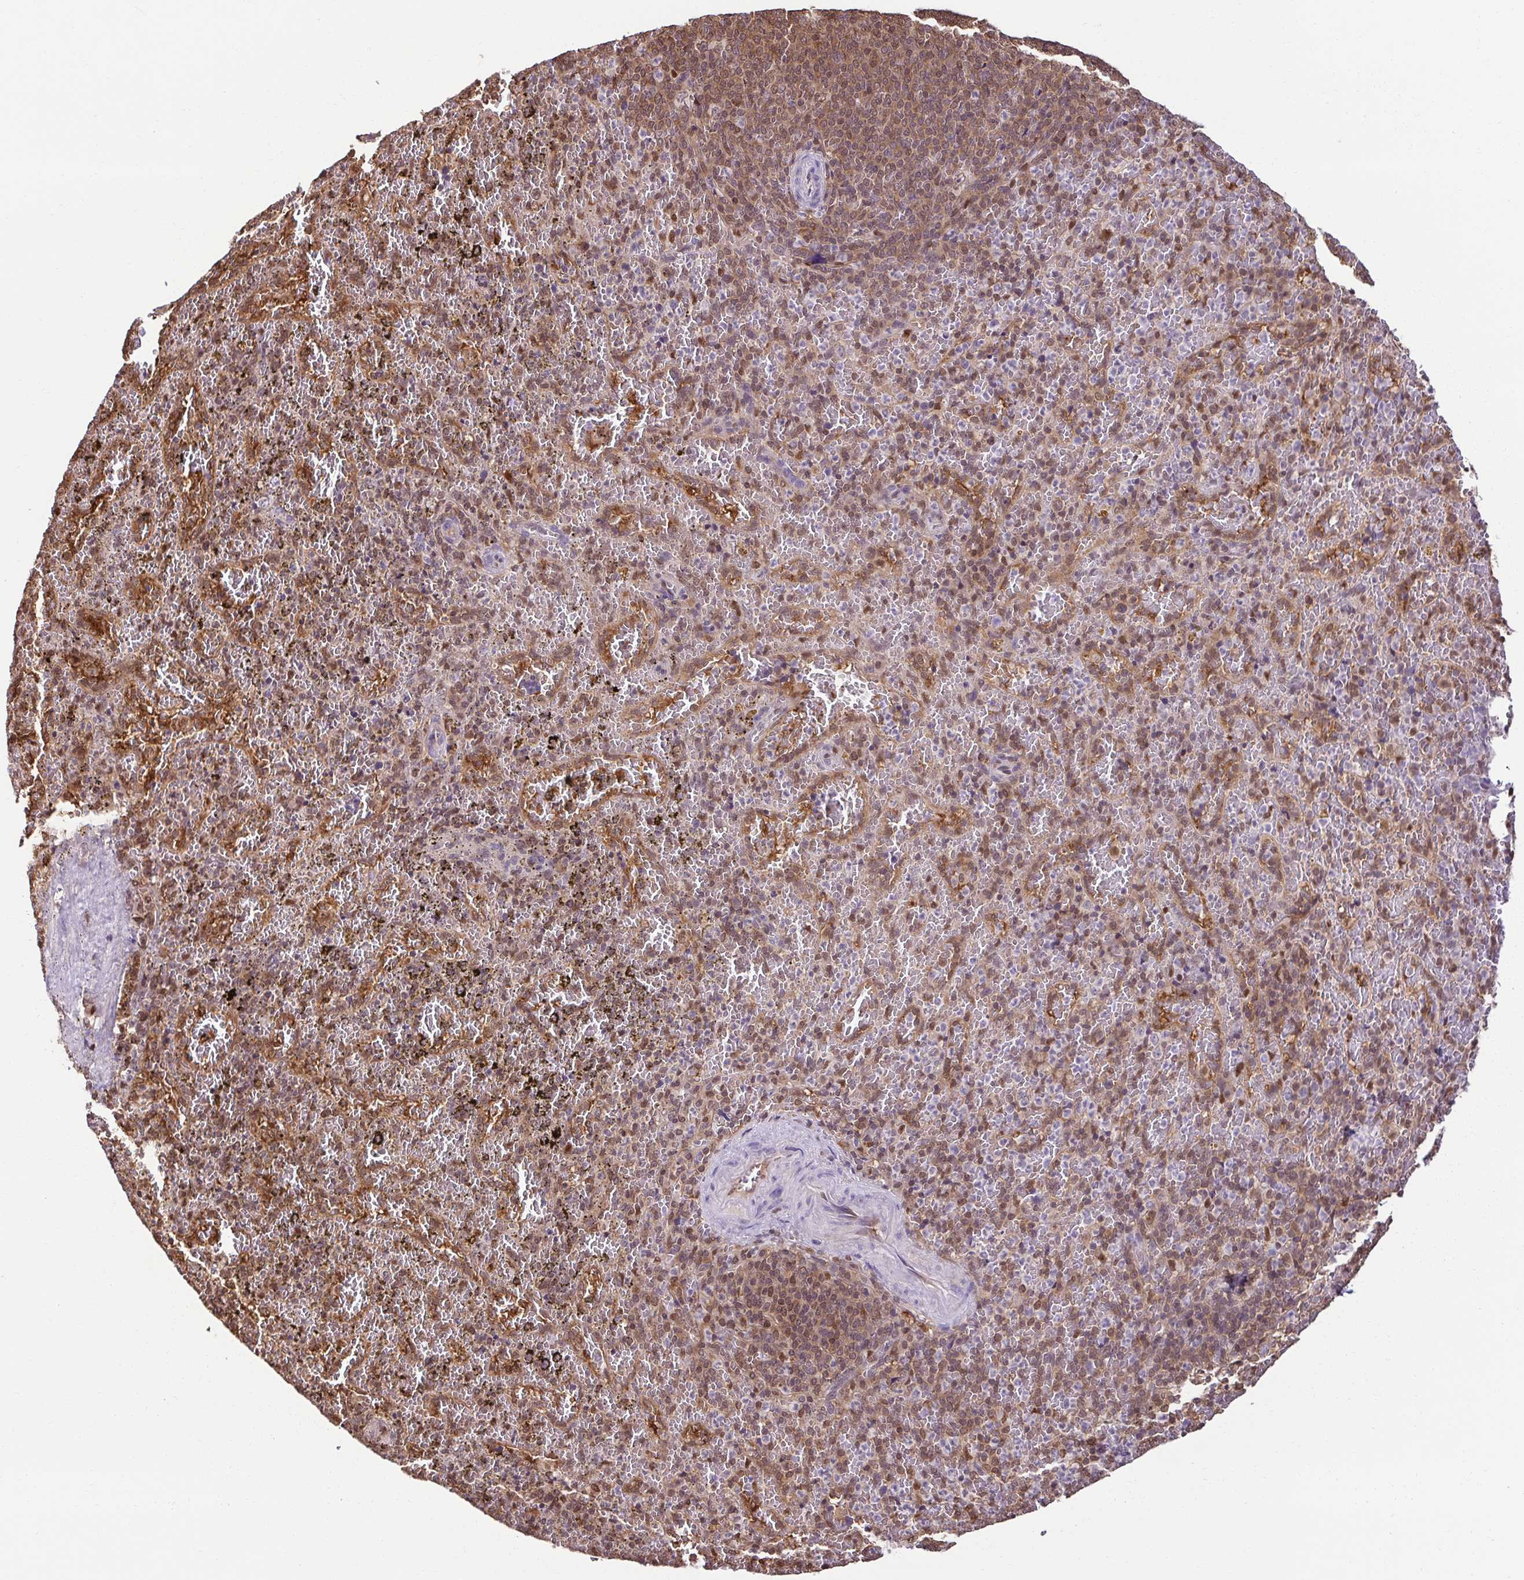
{"staining": {"intensity": "moderate", "quantity": "25%-75%", "location": "nuclear"}, "tissue": "spleen", "cell_type": "Cells in red pulp", "image_type": "normal", "snomed": [{"axis": "morphology", "description": "Normal tissue, NOS"}, {"axis": "topography", "description": "Spleen"}], "caption": "Protein expression by immunohistochemistry displays moderate nuclear positivity in approximately 25%-75% of cells in red pulp in normal spleen. (DAB (3,3'-diaminobenzidine) IHC with brightfield microscopy, high magnification).", "gene": "PSMB9", "patient": {"sex": "female", "age": 50}}